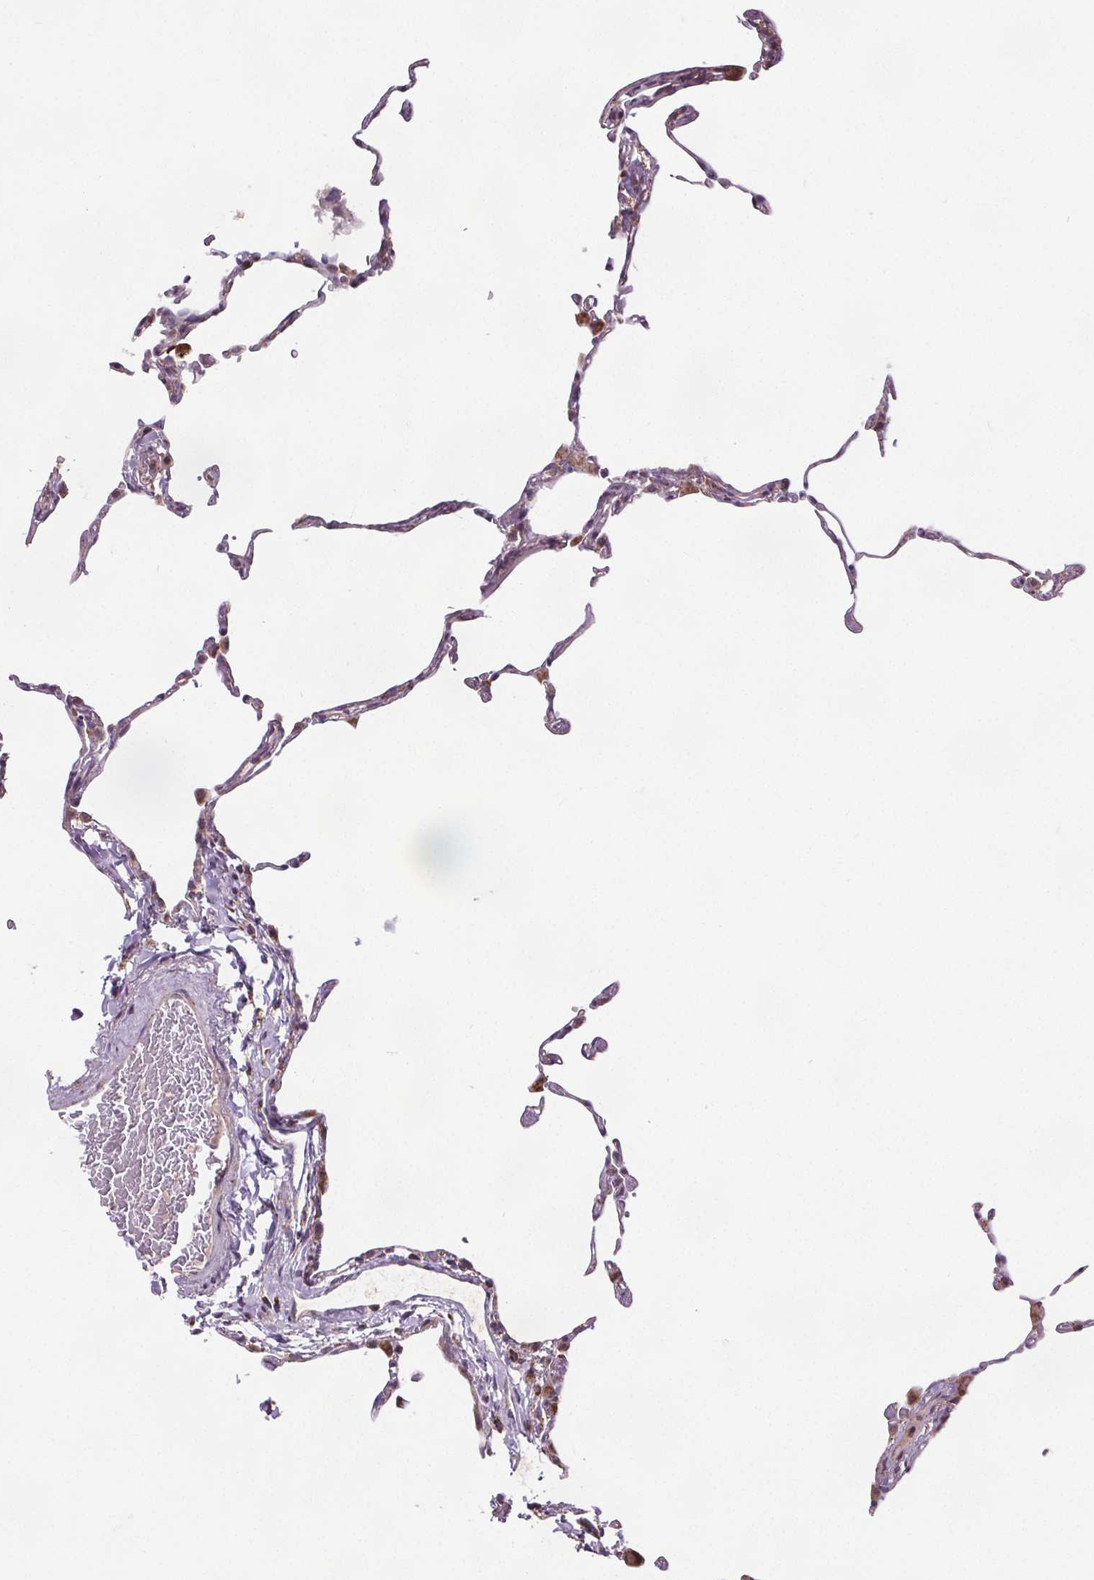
{"staining": {"intensity": "moderate", "quantity": "<25%", "location": "cytoplasmic/membranous"}, "tissue": "lung", "cell_type": "Alveolar cells", "image_type": "normal", "snomed": [{"axis": "morphology", "description": "Normal tissue, NOS"}, {"axis": "topography", "description": "Lung"}], "caption": "Alveolar cells demonstrate low levels of moderate cytoplasmic/membranous positivity in approximately <25% of cells in benign lung.", "gene": "SUCLA2", "patient": {"sex": "female", "age": 57}}